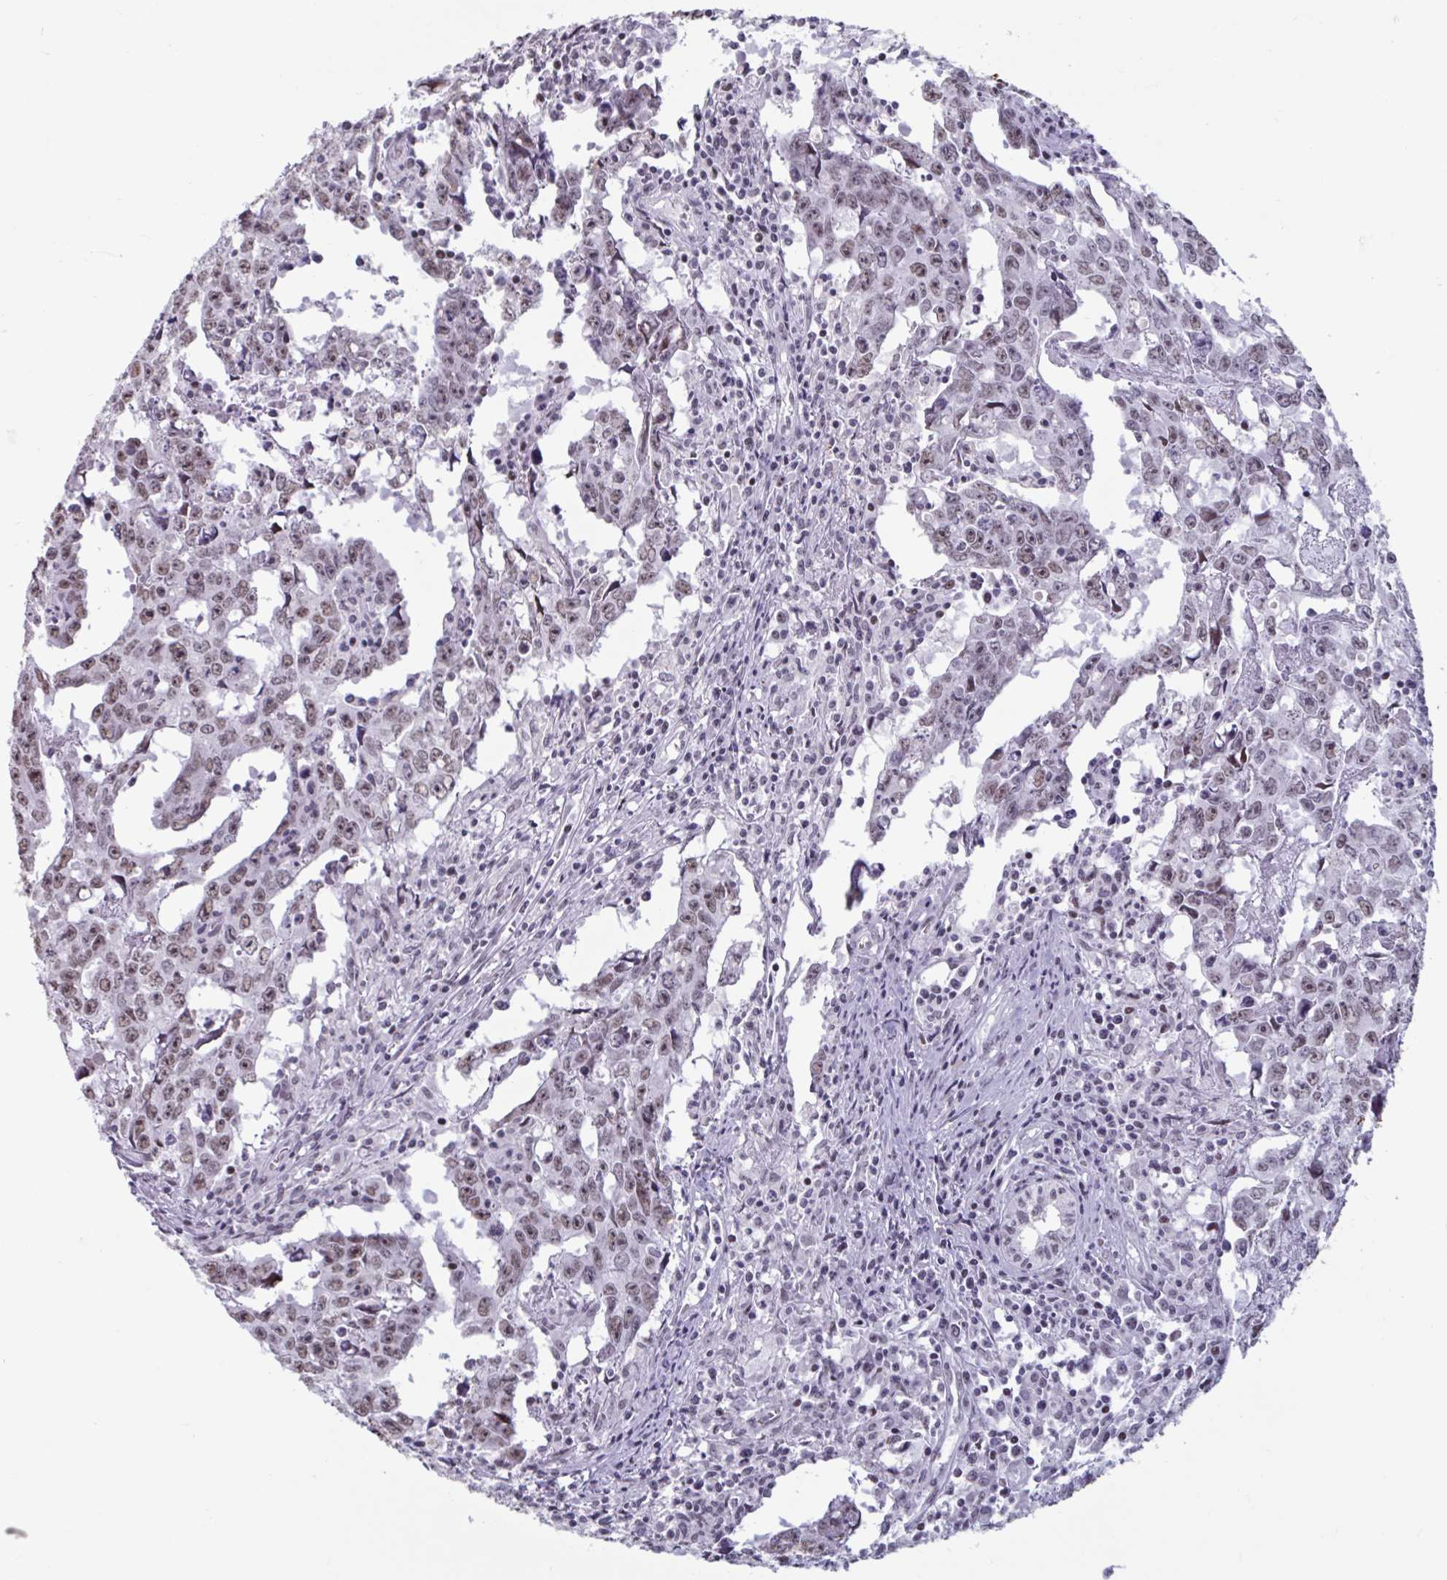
{"staining": {"intensity": "moderate", "quantity": "25%-75%", "location": "nuclear"}, "tissue": "testis cancer", "cell_type": "Tumor cells", "image_type": "cancer", "snomed": [{"axis": "morphology", "description": "Carcinoma, Embryonal, NOS"}, {"axis": "topography", "description": "Testis"}], "caption": "Immunohistochemistry (IHC) staining of embryonal carcinoma (testis), which shows medium levels of moderate nuclear staining in about 25%-75% of tumor cells indicating moderate nuclear protein staining. The staining was performed using DAB (brown) for protein detection and nuclei were counterstained in hematoxylin (blue).", "gene": "HSD17B6", "patient": {"sex": "male", "age": 22}}